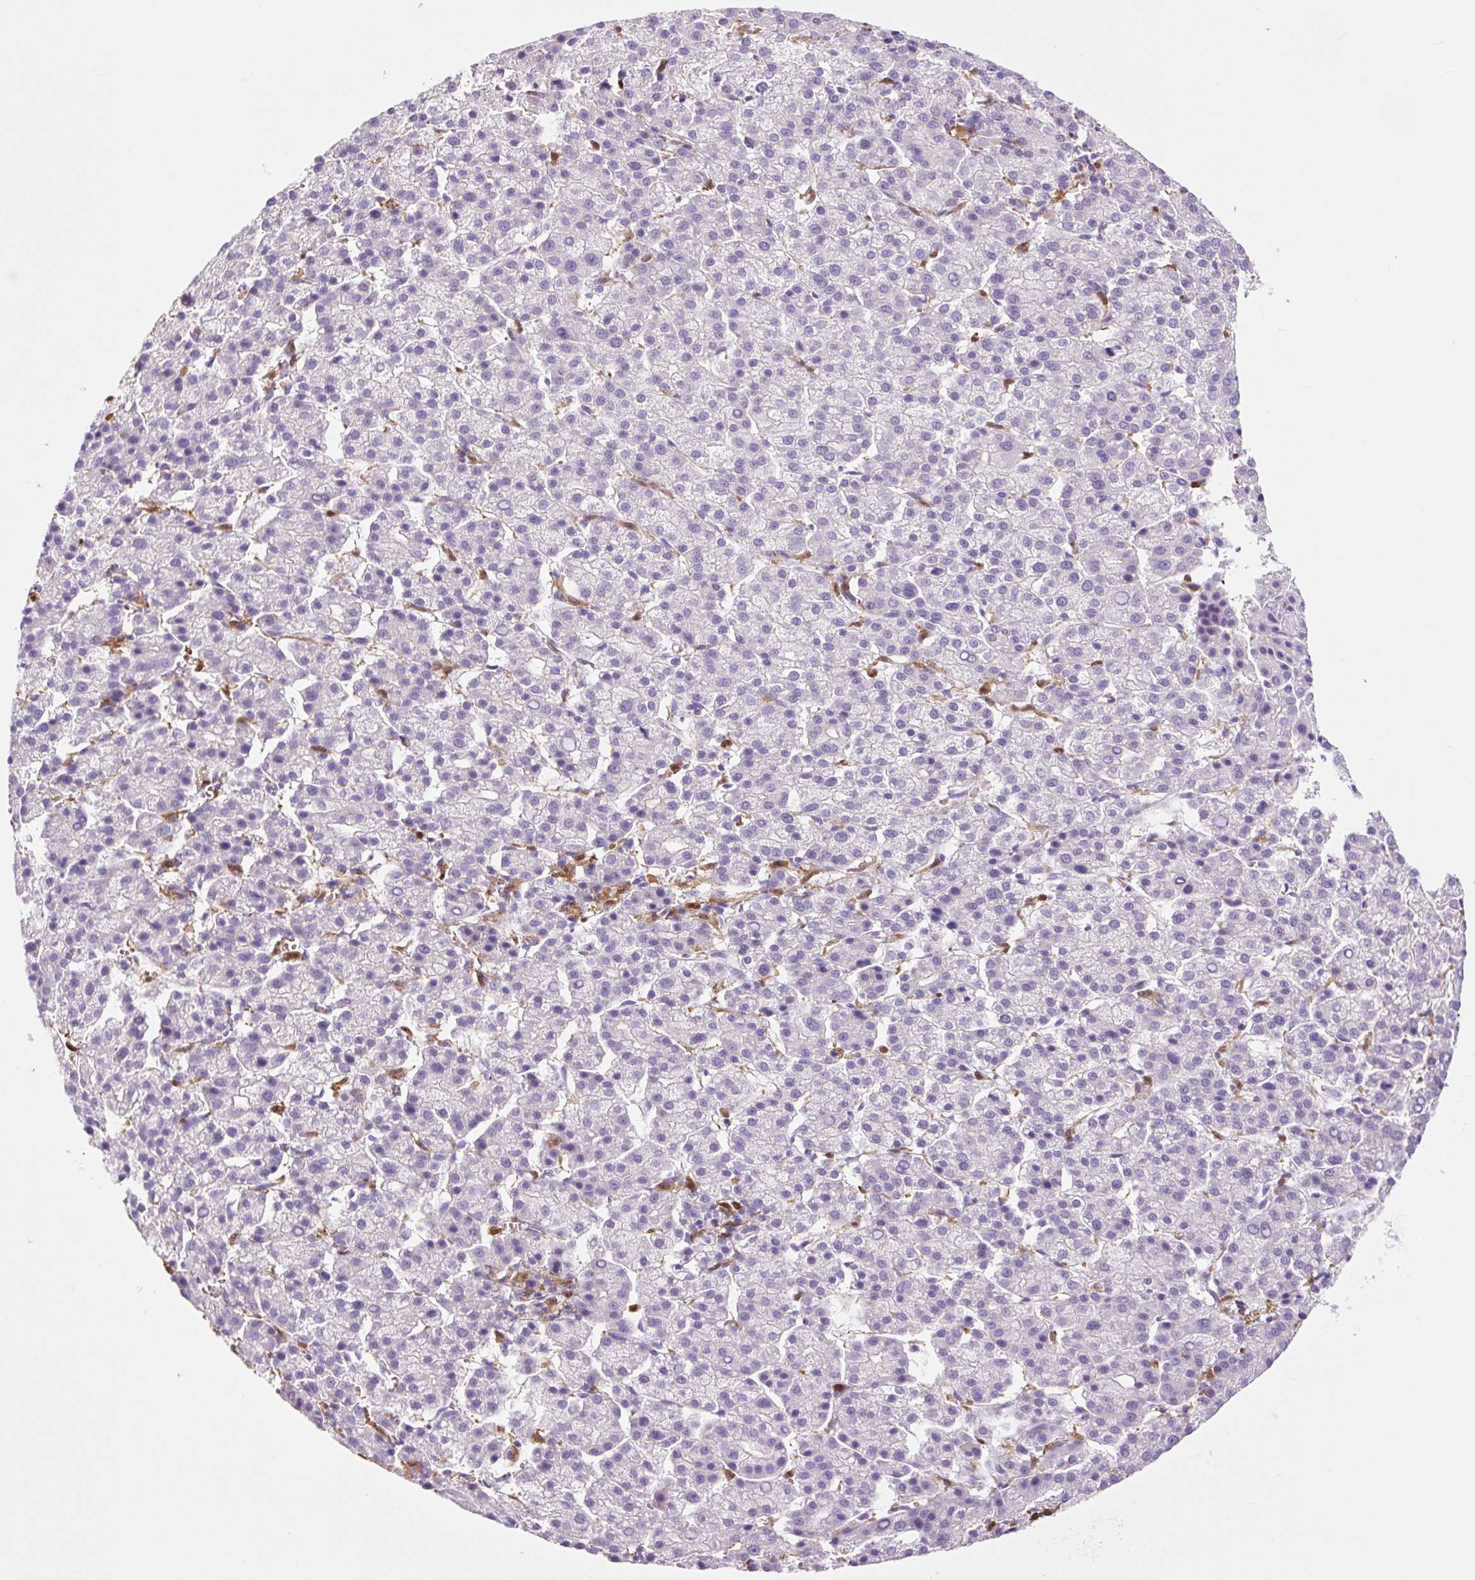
{"staining": {"intensity": "negative", "quantity": "none", "location": "none"}, "tissue": "liver cancer", "cell_type": "Tumor cells", "image_type": "cancer", "snomed": [{"axis": "morphology", "description": "Carcinoma, Hepatocellular, NOS"}, {"axis": "topography", "description": "Liver"}], "caption": "Immunohistochemistry (IHC) of human liver cancer (hepatocellular carcinoma) demonstrates no expression in tumor cells. (Immunohistochemistry, brightfield microscopy, high magnification).", "gene": "SPI1", "patient": {"sex": "female", "age": 58}}